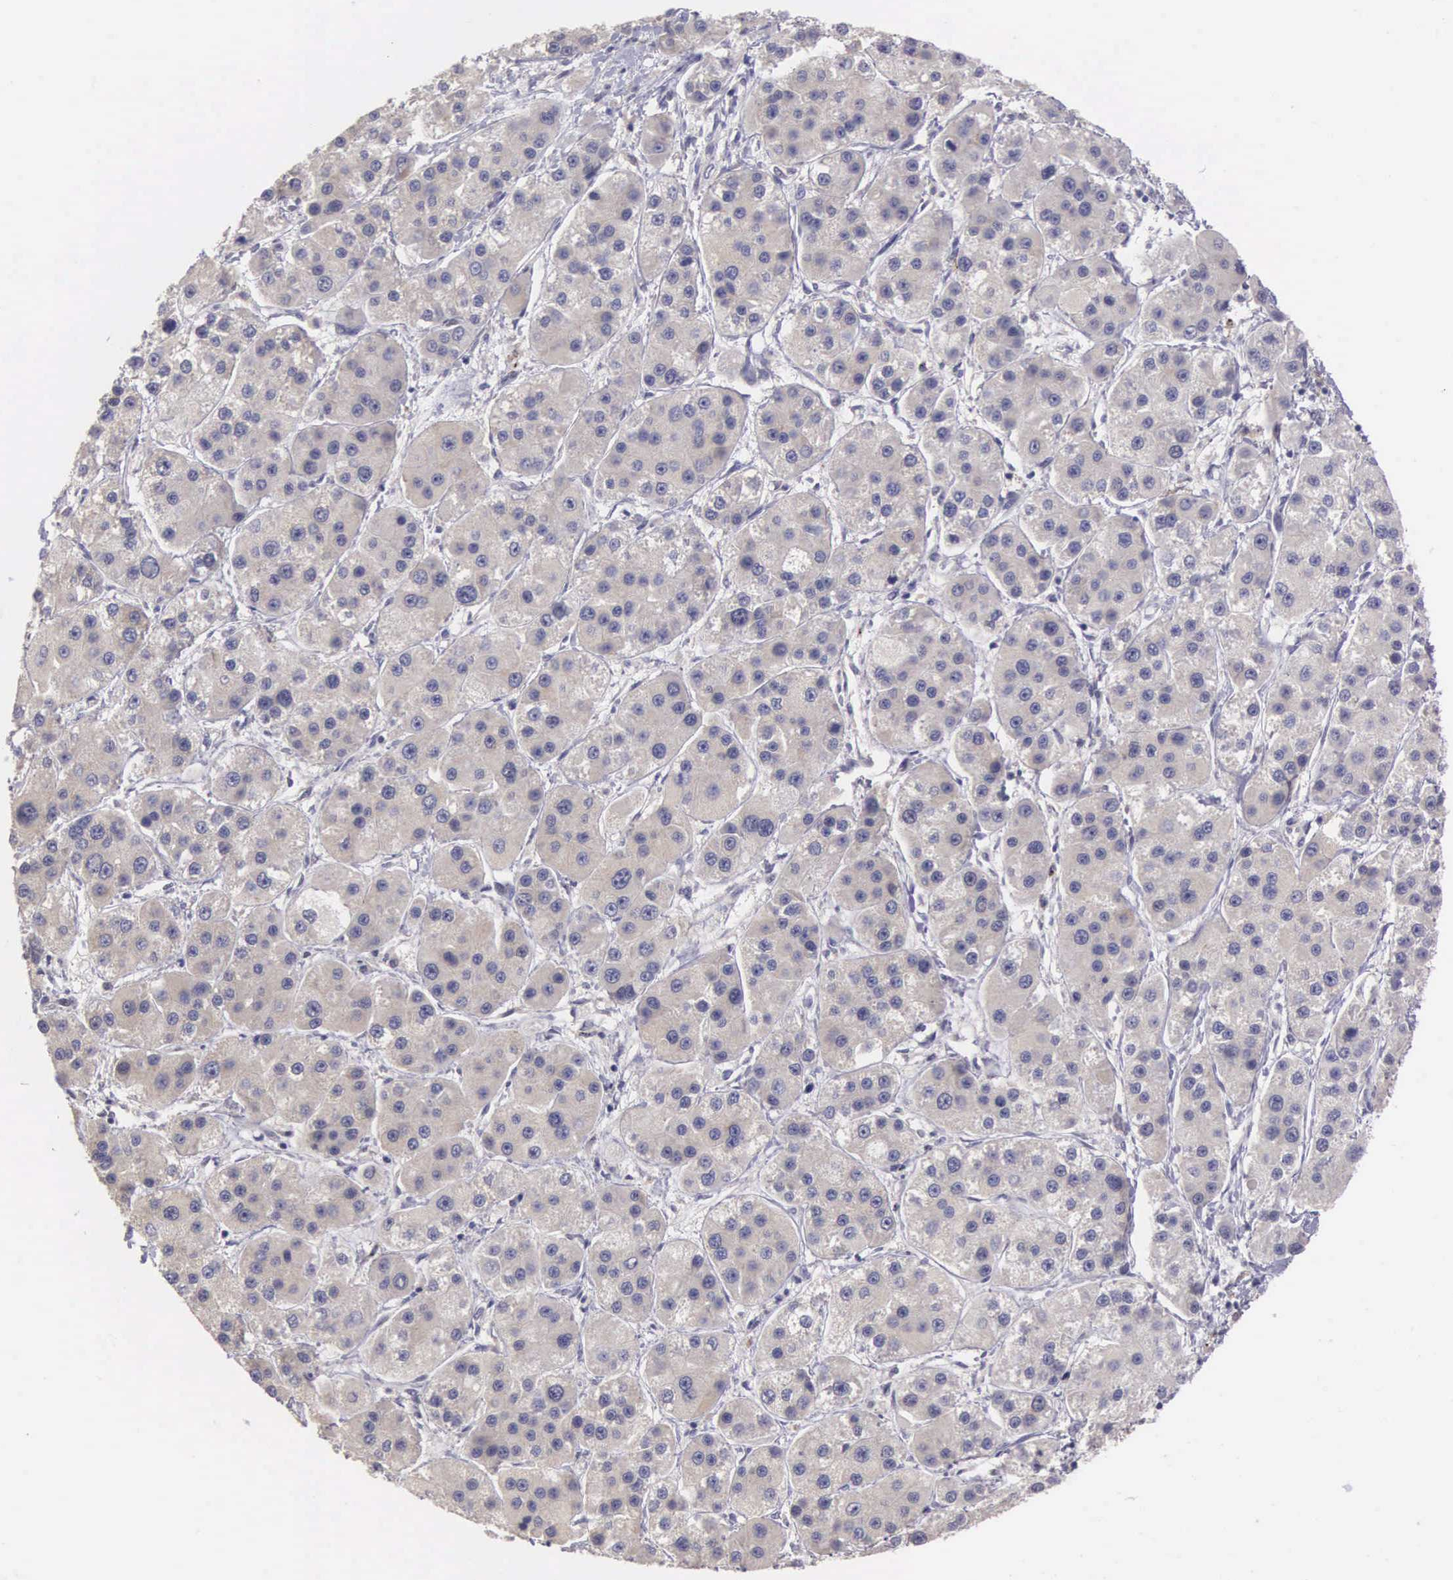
{"staining": {"intensity": "negative", "quantity": "none", "location": "none"}, "tissue": "liver cancer", "cell_type": "Tumor cells", "image_type": "cancer", "snomed": [{"axis": "morphology", "description": "Carcinoma, Hepatocellular, NOS"}, {"axis": "topography", "description": "Liver"}], "caption": "An immunohistochemistry (IHC) histopathology image of hepatocellular carcinoma (liver) is shown. There is no staining in tumor cells of hepatocellular carcinoma (liver). (DAB (3,3'-diaminobenzidine) immunohistochemistry (IHC), high magnification).", "gene": "CDC45", "patient": {"sex": "female", "age": 85}}